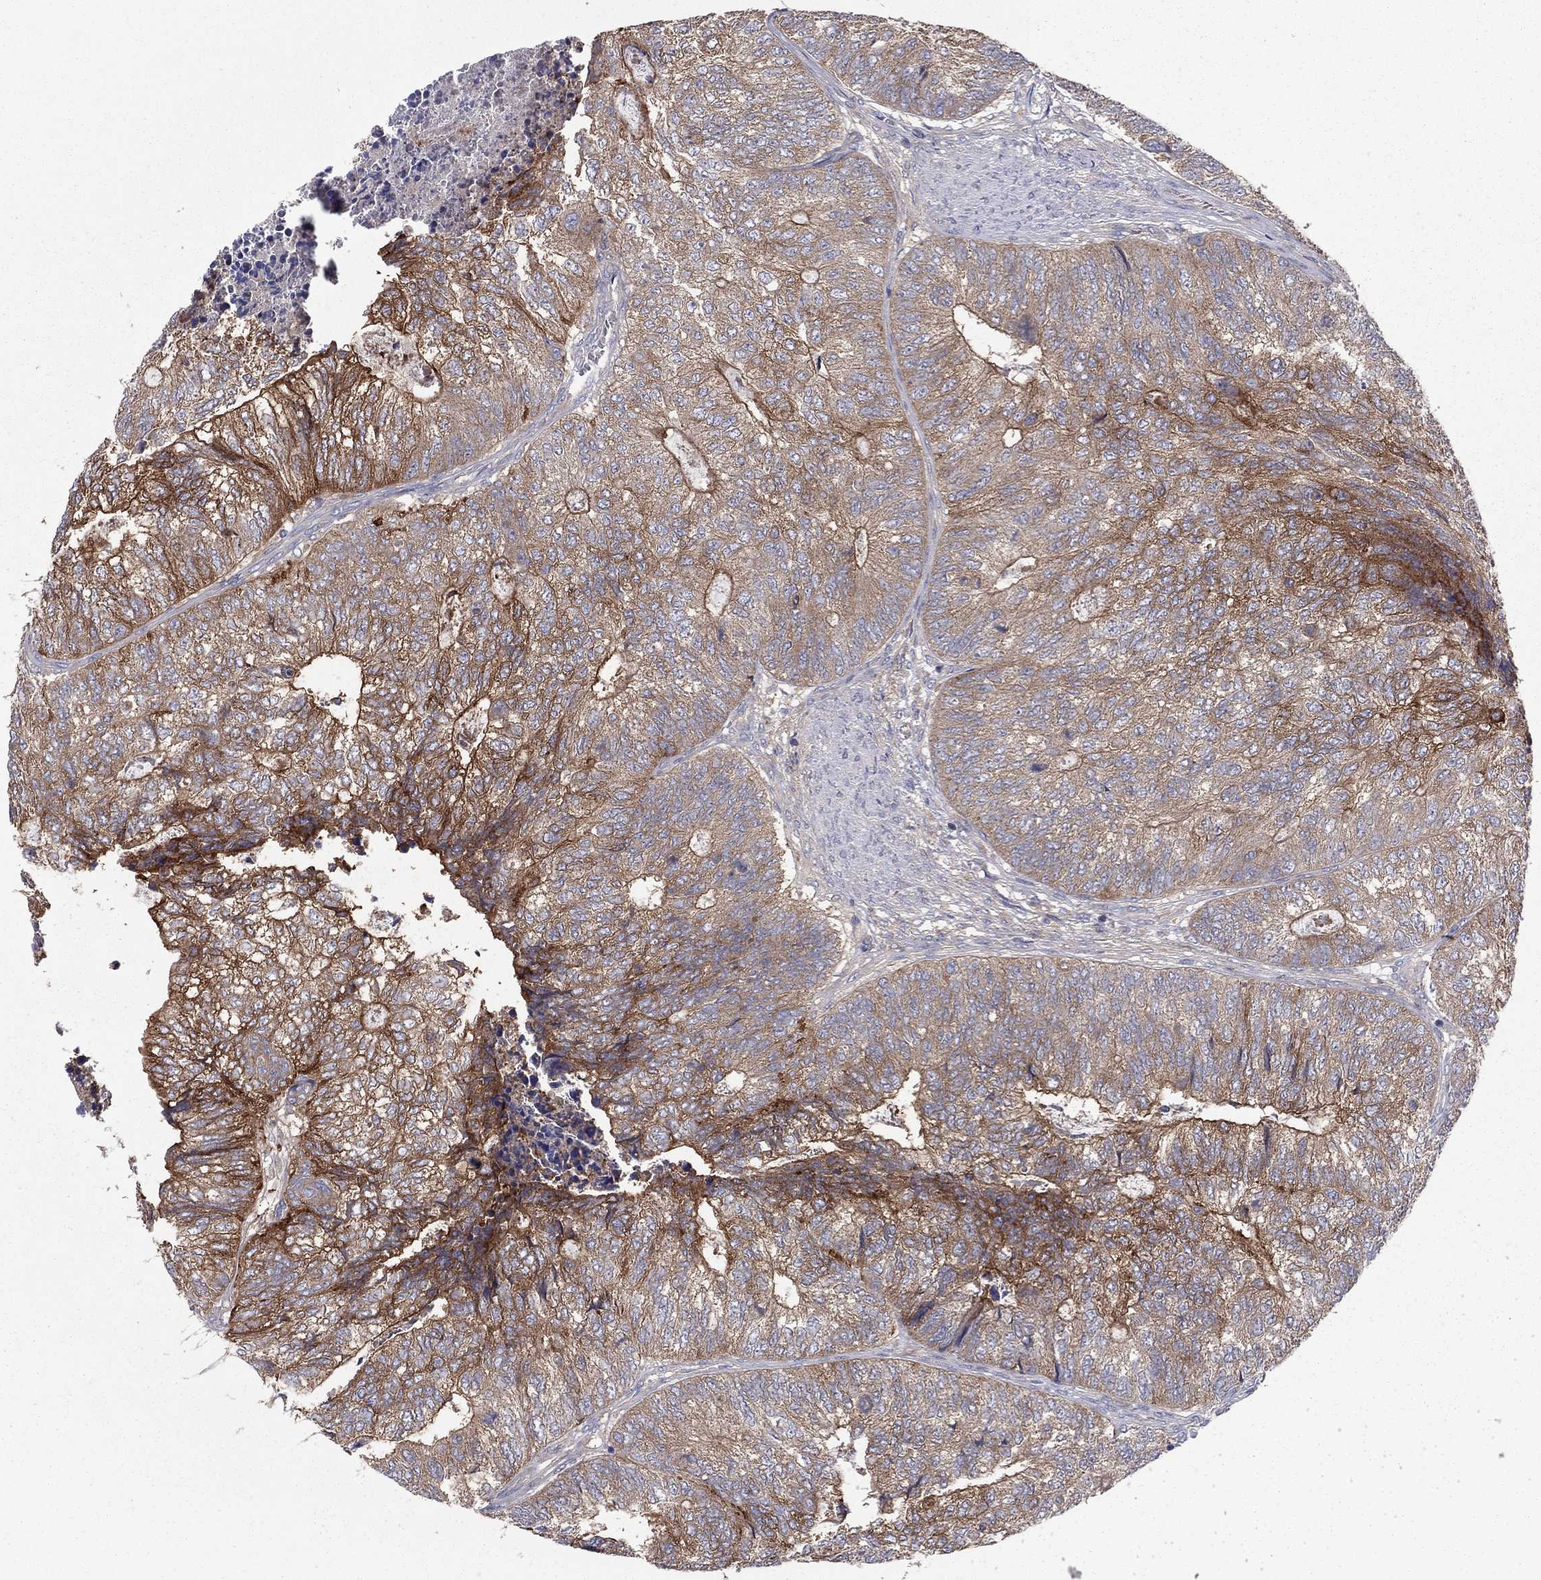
{"staining": {"intensity": "strong", "quantity": "<25%", "location": "cytoplasmic/membranous"}, "tissue": "colorectal cancer", "cell_type": "Tumor cells", "image_type": "cancer", "snomed": [{"axis": "morphology", "description": "Adenocarcinoma, NOS"}, {"axis": "topography", "description": "Colon"}], "caption": "The immunohistochemical stain highlights strong cytoplasmic/membranous staining in tumor cells of colorectal cancer (adenocarcinoma) tissue. (Brightfield microscopy of DAB IHC at high magnification).", "gene": "RNF123", "patient": {"sex": "female", "age": 67}}